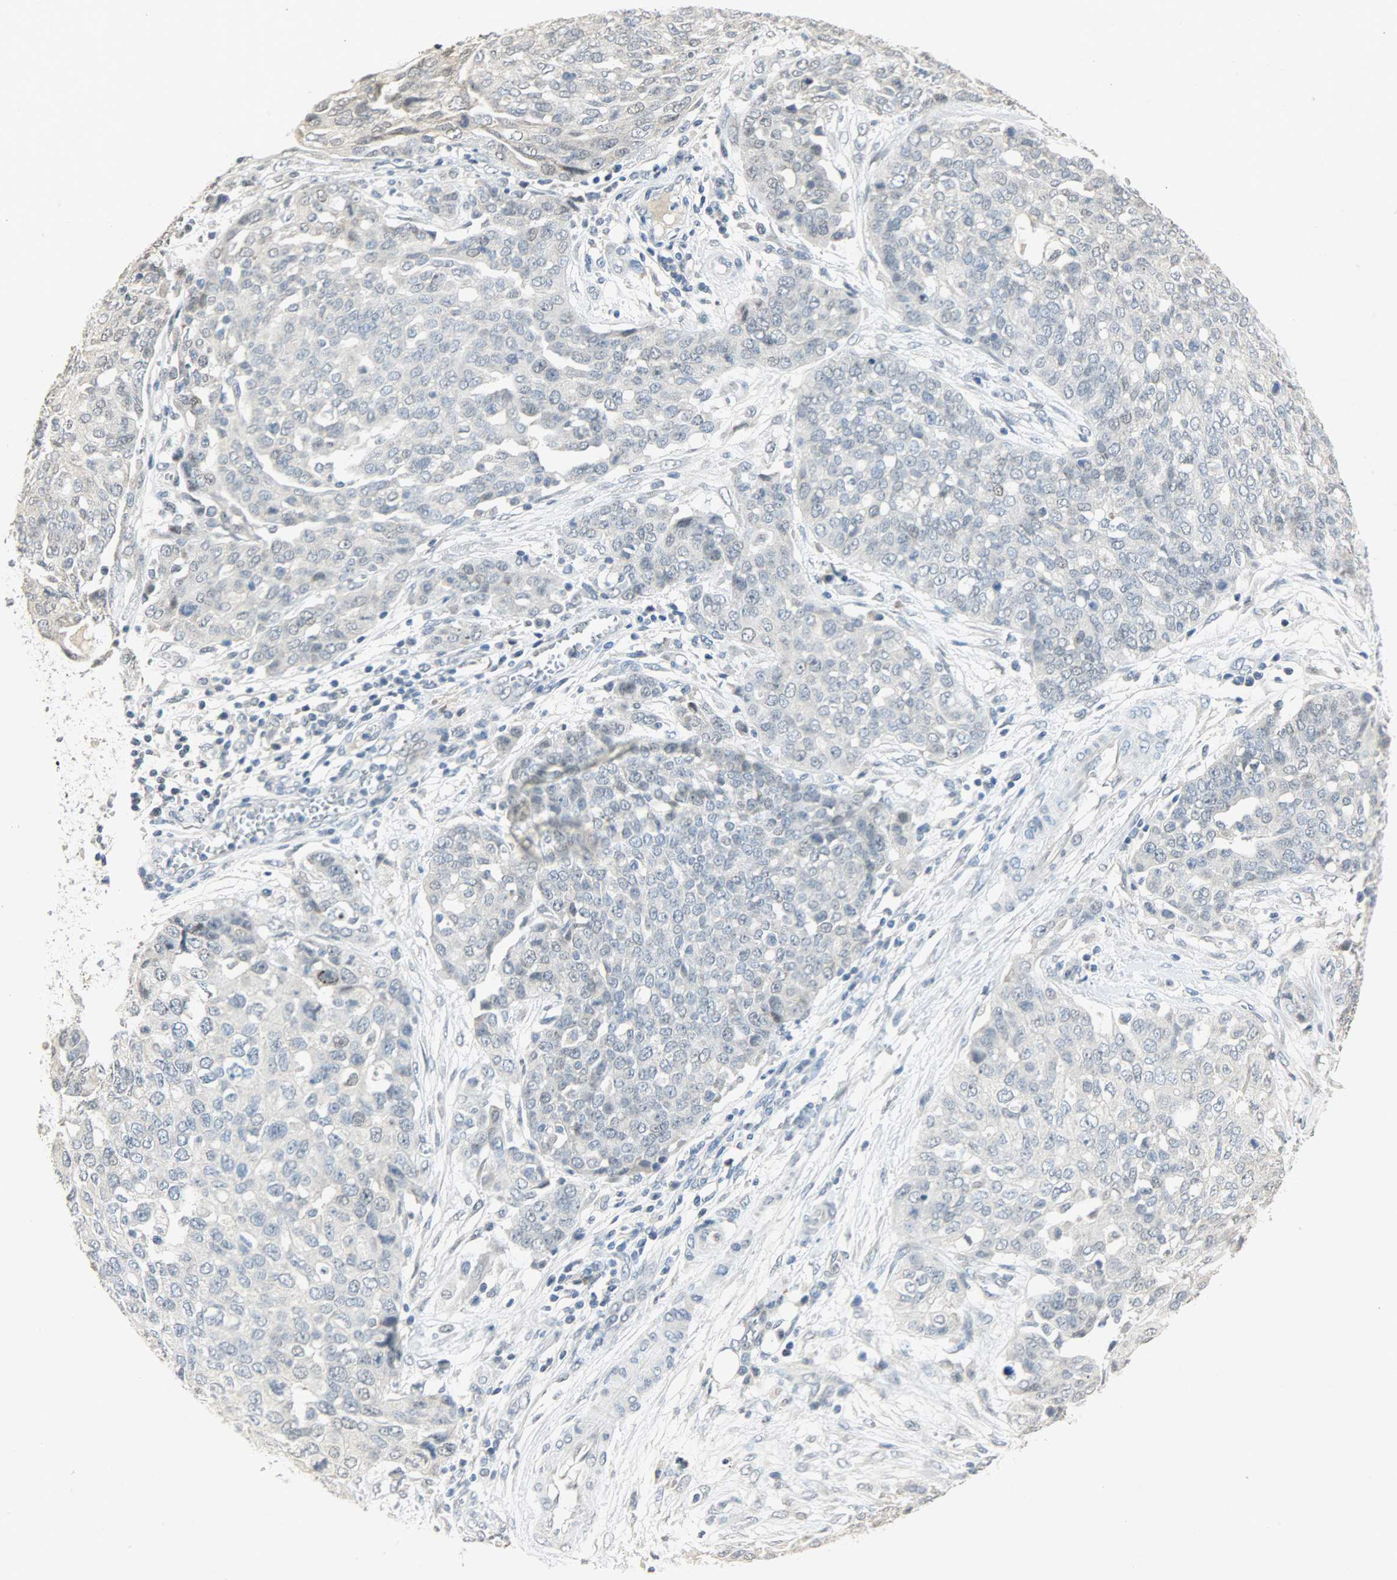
{"staining": {"intensity": "negative", "quantity": "none", "location": "none"}, "tissue": "ovarian cancer", "cell_type": "Tumor cells", "image_type": "cancer", "snomed": [{"axis": "morphology", "description": "Cystadenocarcinoma, serous, NOS"}, {"axis": "topography", "description": "Soft tissue"}, {"axis": "topography", "description": "Ovary"}], "caption": "Protein analysis of serous cystadenocarcinoma (ovarian) shows no significant staining in tumor cells.", "gene": "DNAJB6", "patient": {"sex": "female", "age": 57}}